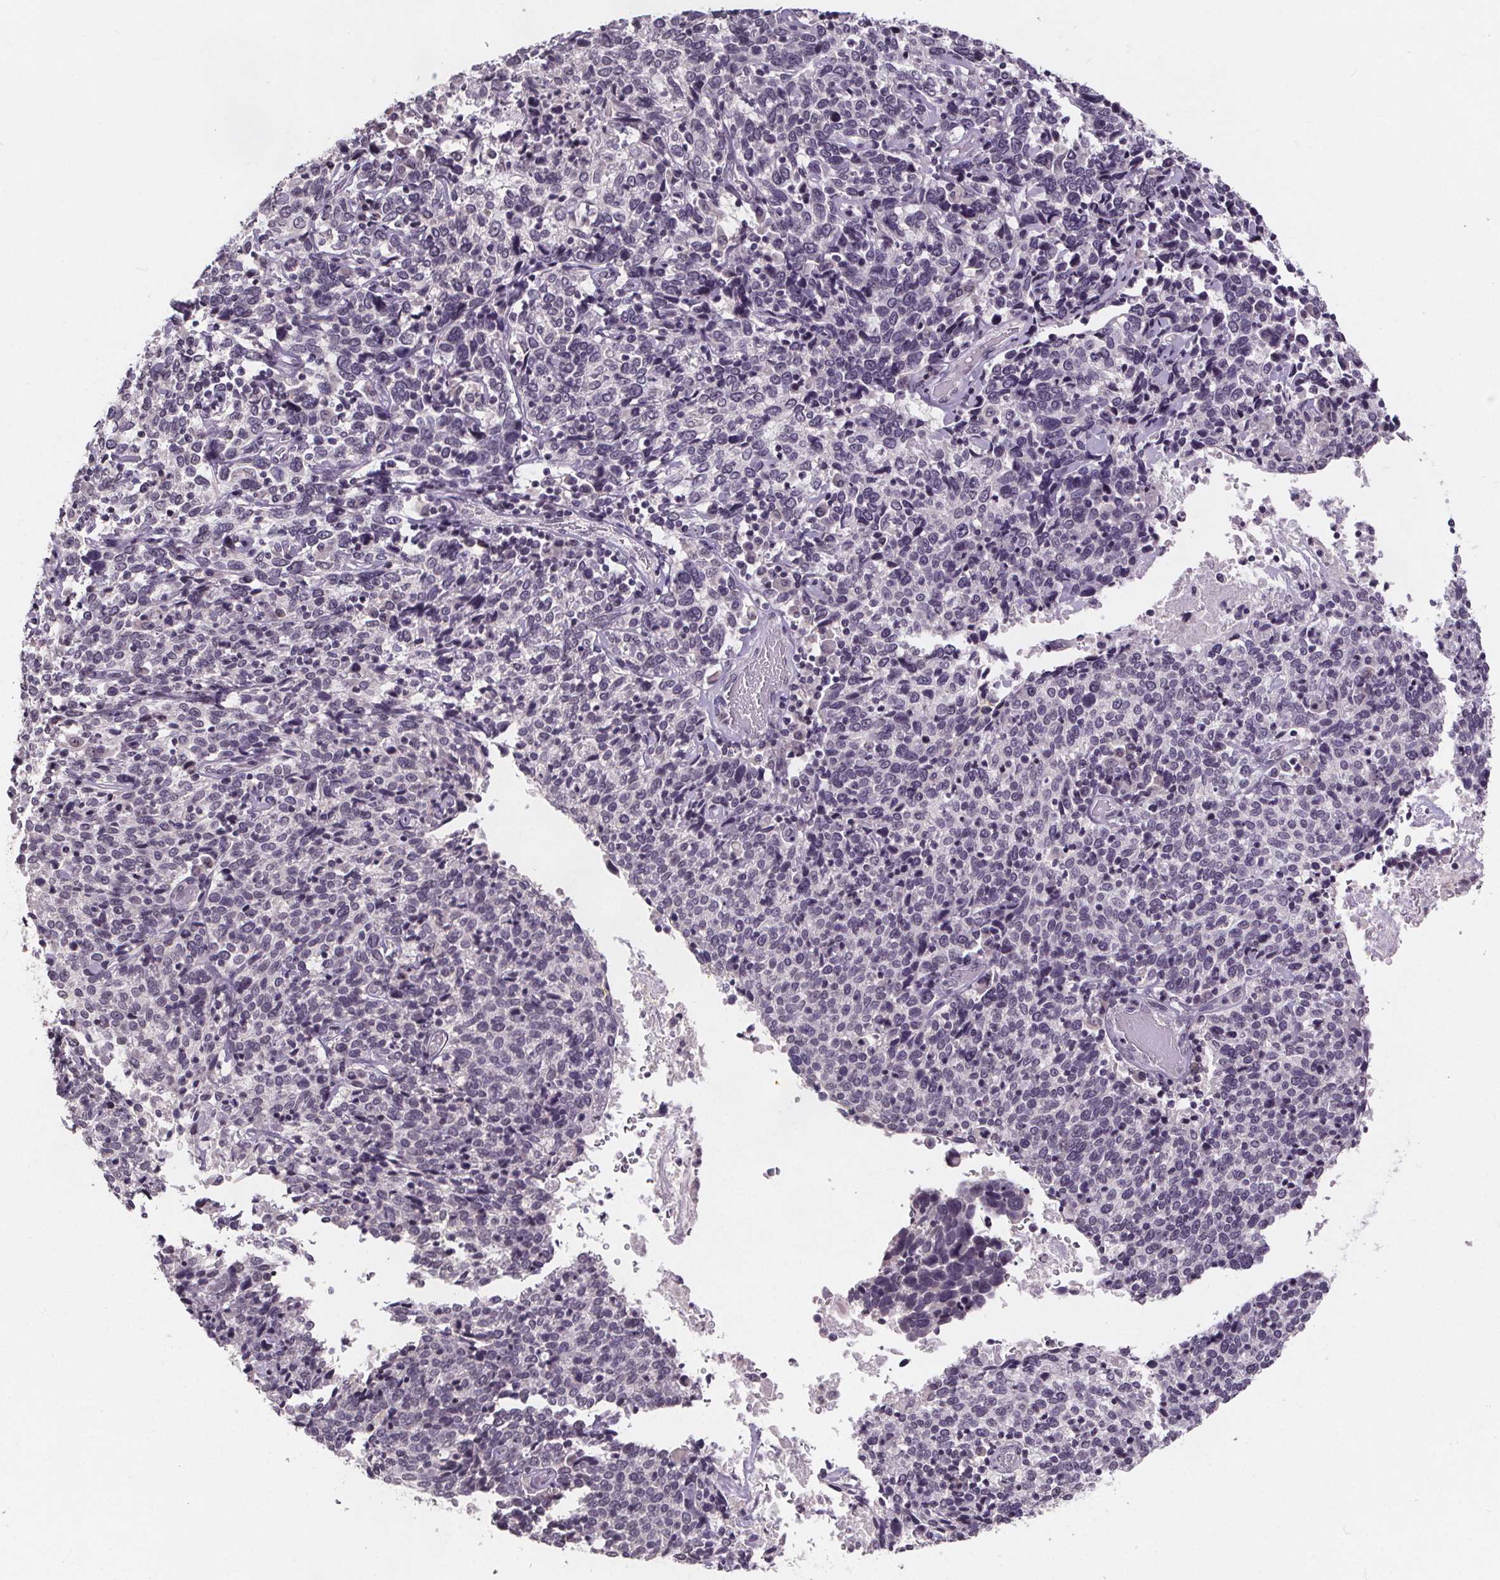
{"staining": {"intensity": "negative", "quantity": "none", "location": "none"}, "tissue": "cervical cancer", "cell_type": "Tumor cells", "image_type": "cancer", "snomed": [{"axis": "morphology", "description": "Squamous cell carcinoma, NOS"}, {"axis": "topography", "description": "Cervix"}], "caption": "High power microscopy micrograph of an immunohistochemistry (IHC) photomicrograph of cervical cancer (squamous cell carcinoma), revealing no significant positivity in tumor cells. (DAB IHC visualized using brightfield microscopy, high magnification).", "gene": "NKX6-1", "patient": {"sex": "female", "age": 46}}